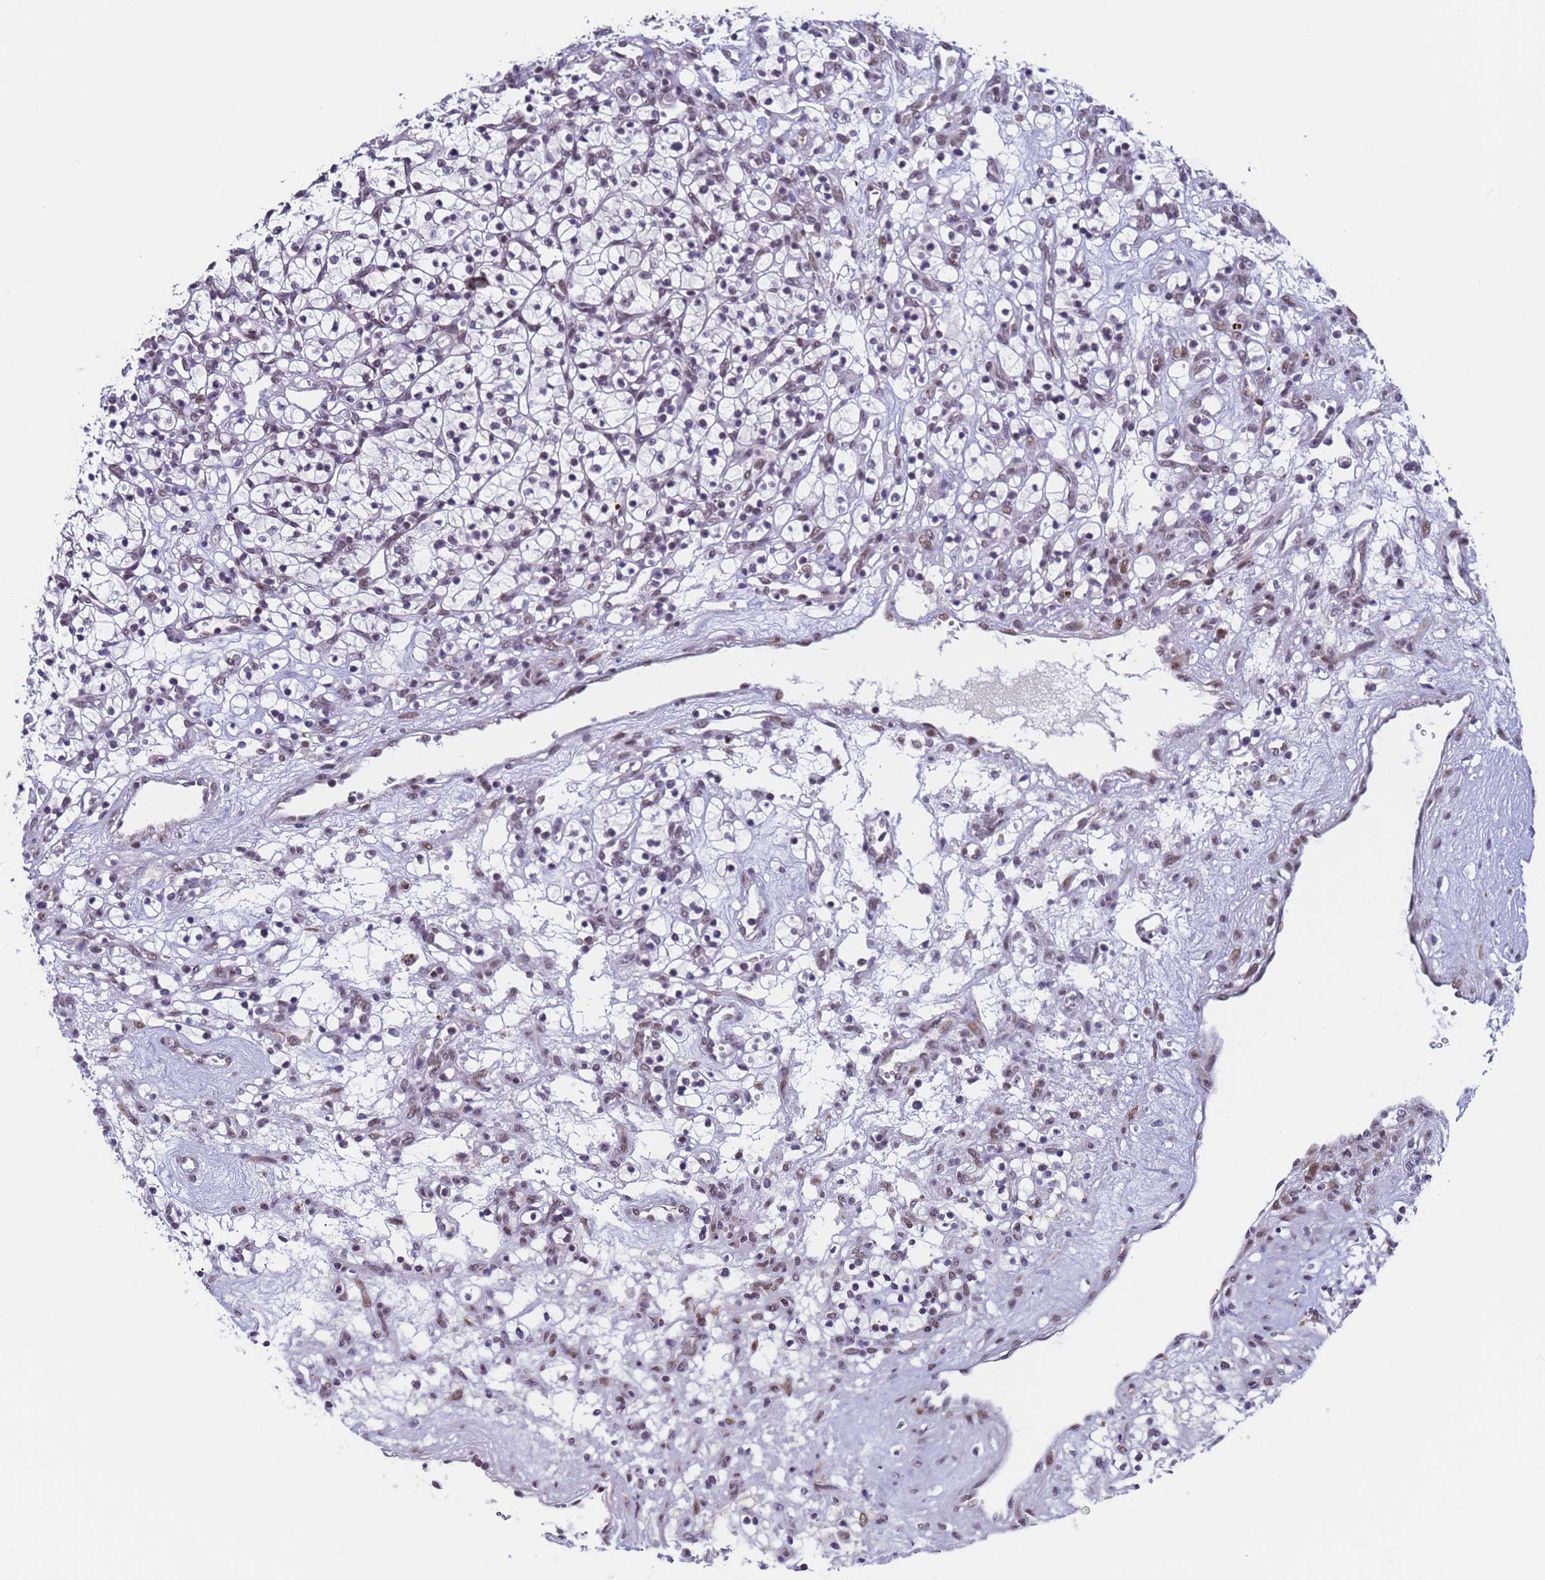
{"staining": {"intensity": "negative", "quantity": "none", "location": "none"}, "tissue": "renal cancer", "cell_type": "Tumor cells", "image_type": "cancer", "snomed": [{"axis": "morphology", "description": "Adenocarcinoma, NOS"}, {"axis": "topography", "description": "Kidney"}], "caption": "Tumor cells show no significant expression in renal cancer.", "gene": "FNBP4", "patient": {"sex": "female", "age": 57}}